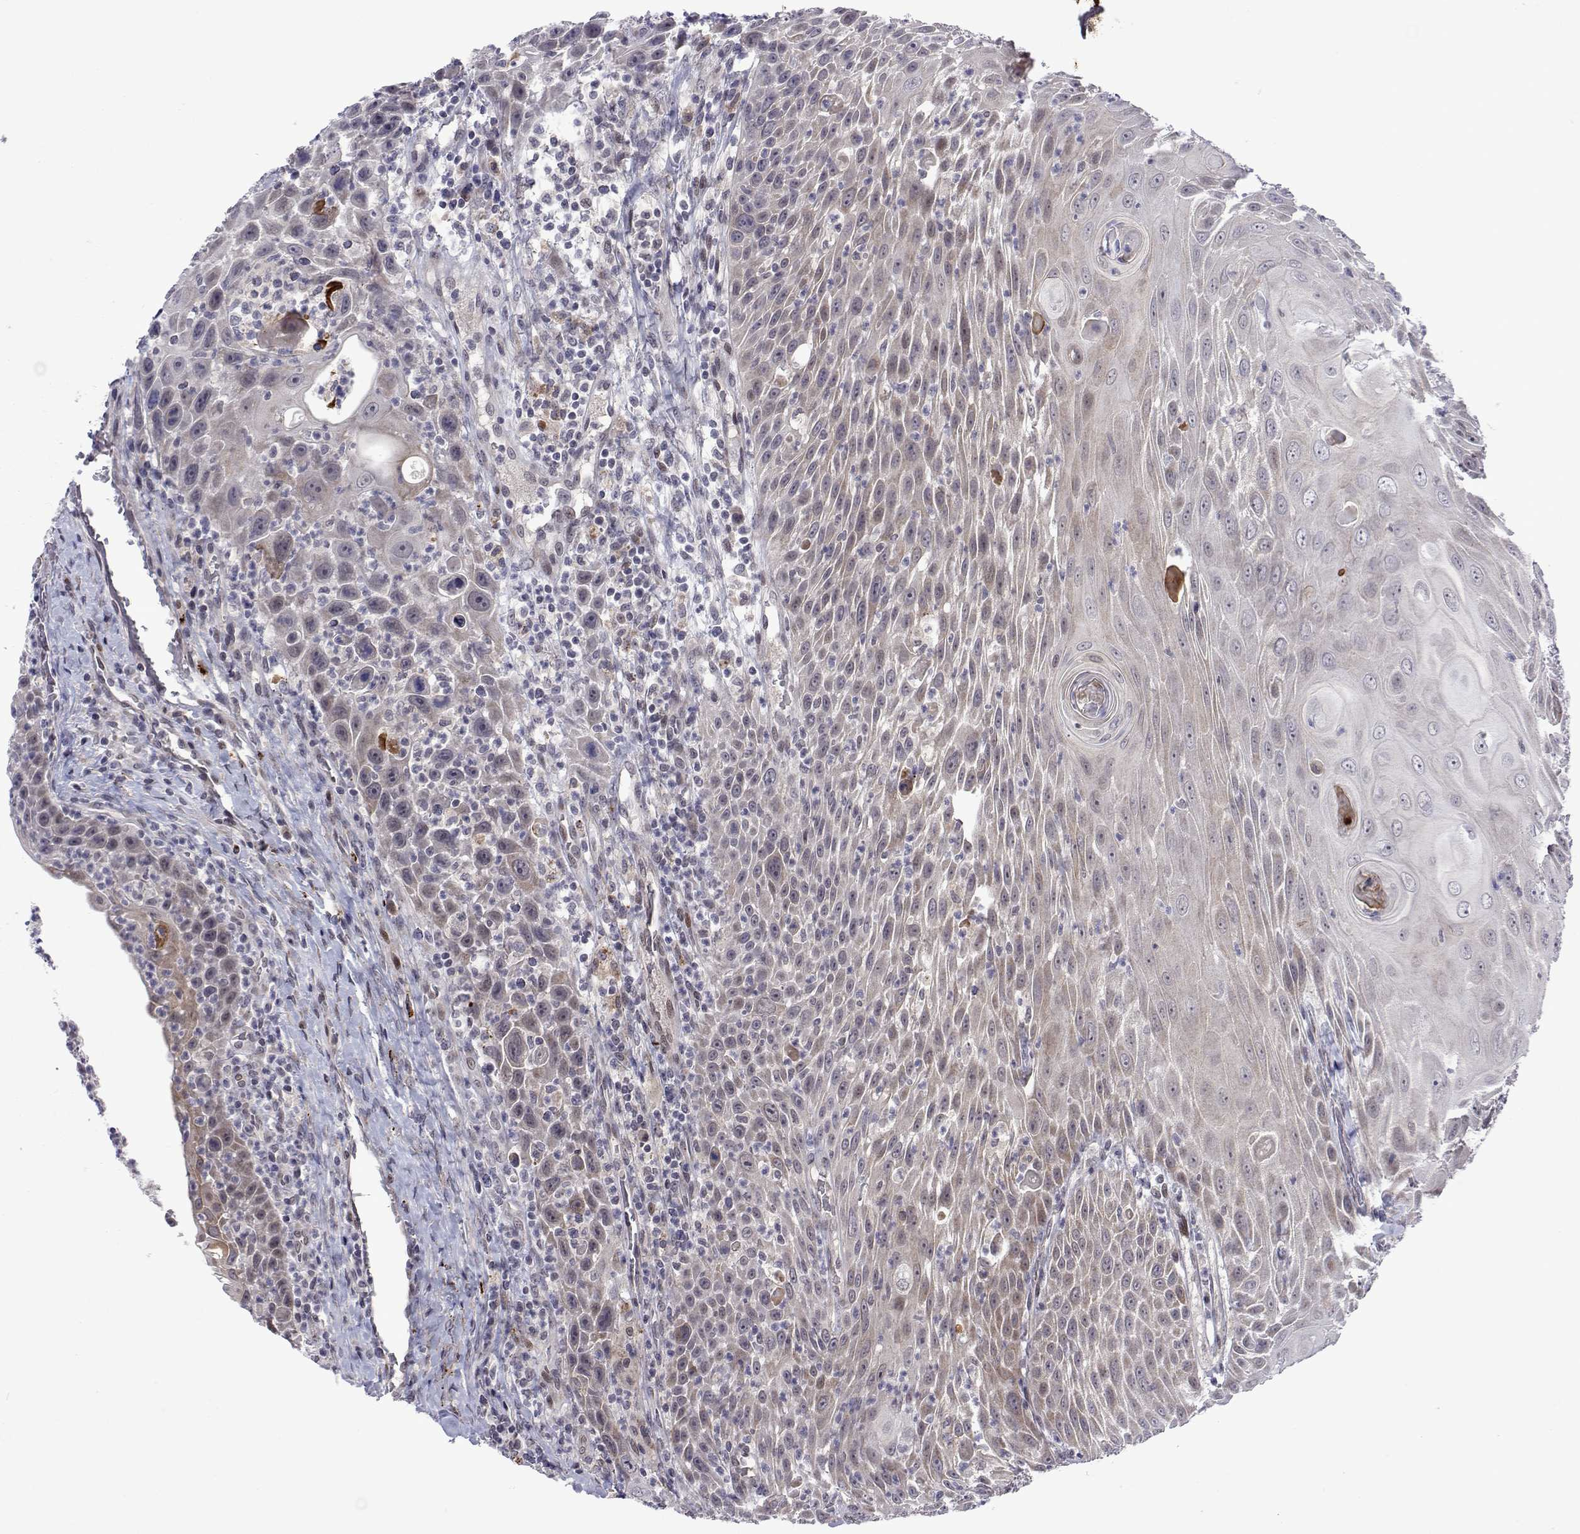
{"staining": {"intensity": "weak", "quantity": "<25%", "location": "cytoplasmic/membranous"}, "tissue": "head and neck cancer", "cell_type": "Tumor cells", "image_type": "cancer", "snomed": [{"axis": "morphology", "description": "Squamous cell carcinoma, NOS"}, {"axis": "topography", "description": "Head-Neck"}], "caption": "Squamous cell carcinoma (head and neck) stained for a protein using IHC demonstrates no expression tumor cells.", "gene": "EFCAB3", "patient": {"sex": "male", "age": 69}}